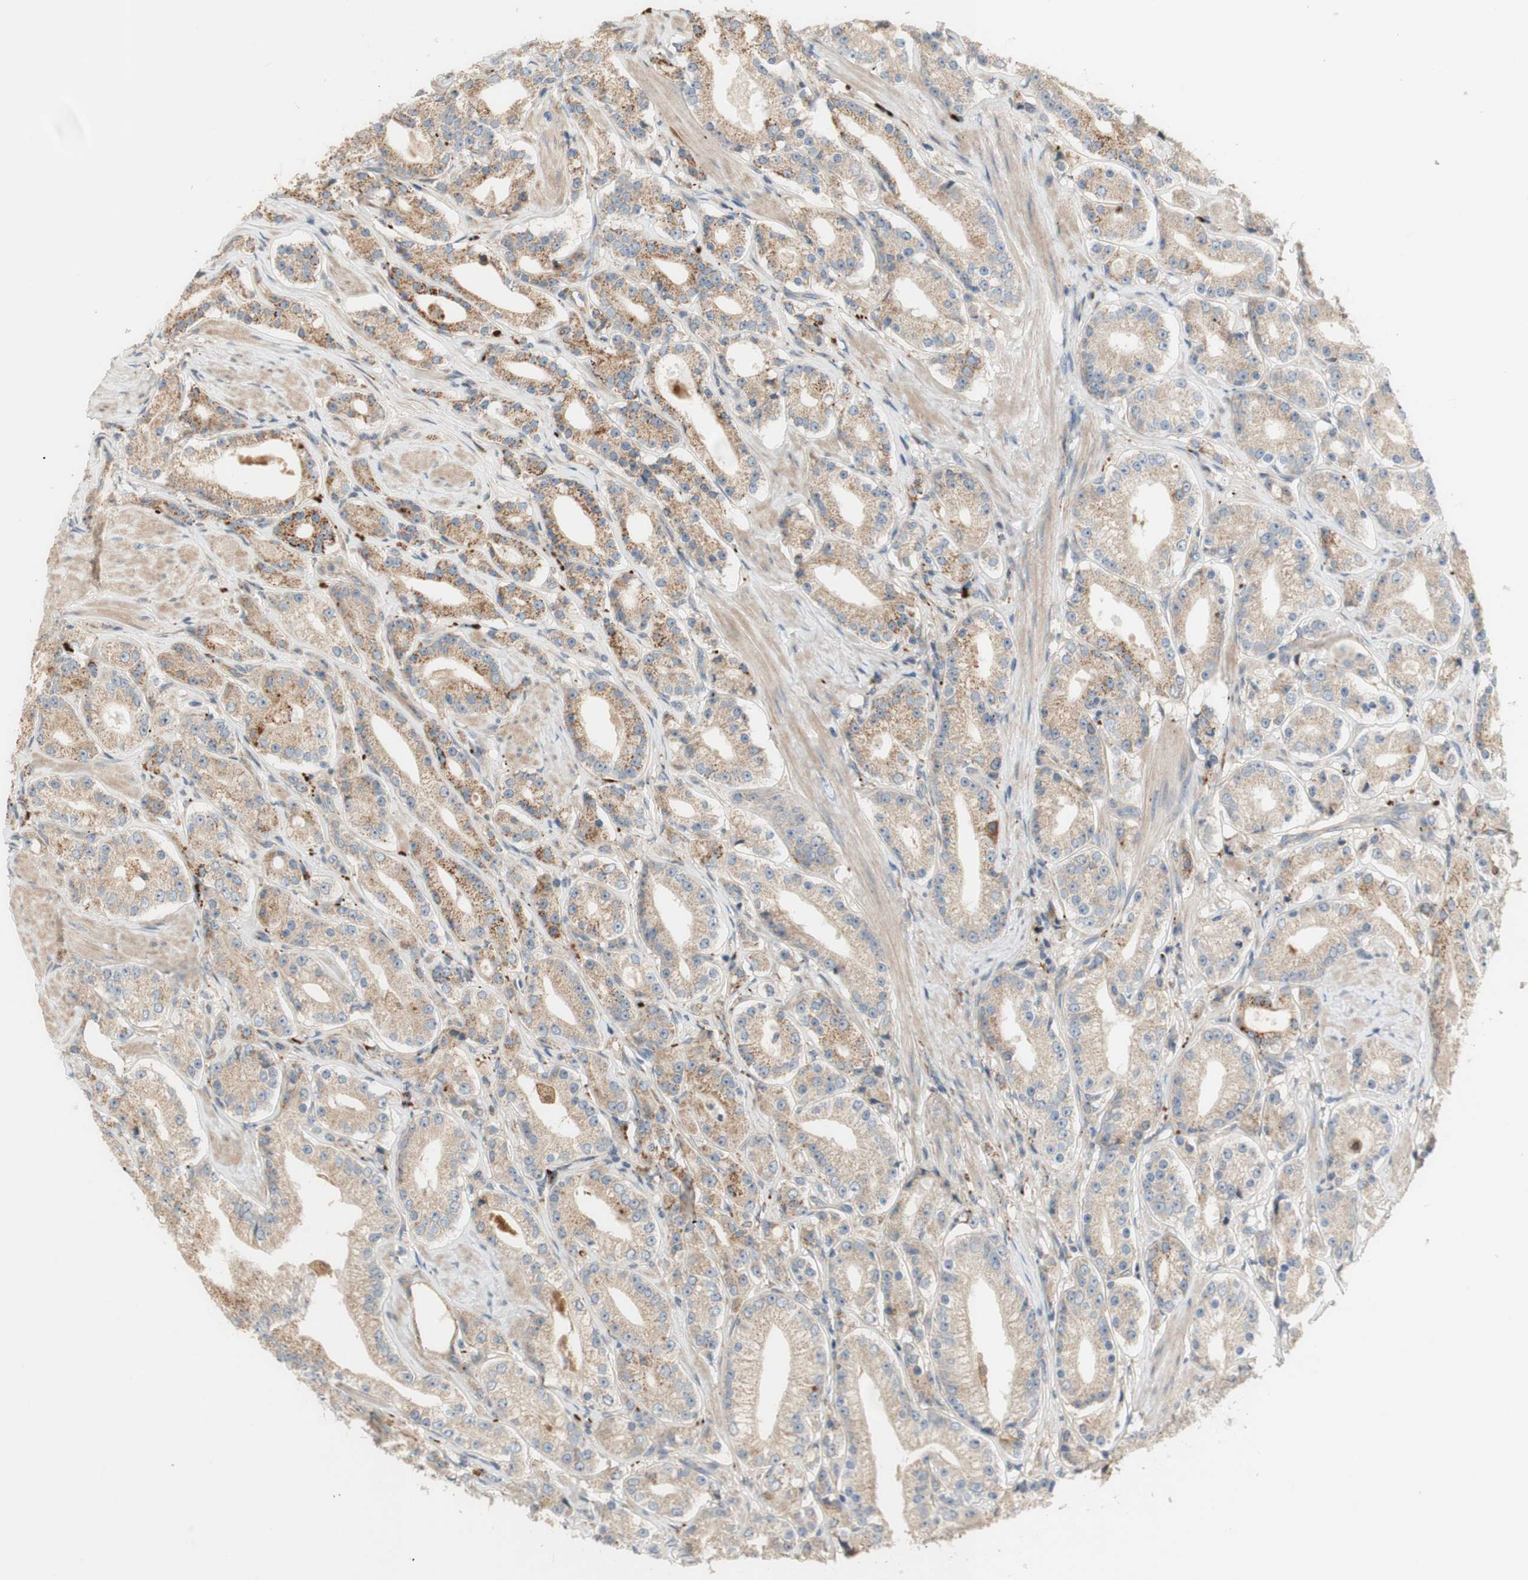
{"staining": {"intensity": "weak", "quantity": ">75%", "location": "cytoplasmic/membranous"}, "tissue": "prostate cancer", "cell_type": "Tumor cells", "image_type": "cancer", "snomed": [{"axis": "morphology", "description": "Adenocarcinoma, Low grade"}, {"axis": "topography", "description": "Prostate"}], "caption": "Tumor cells show low levels of weak cytoplasmic/membranous positivity in about >75% of cells in human prostate adenocarcinoma (low-grade).", "gene": "PTPN21", "patient": {"sex": "male", "age": 63}}